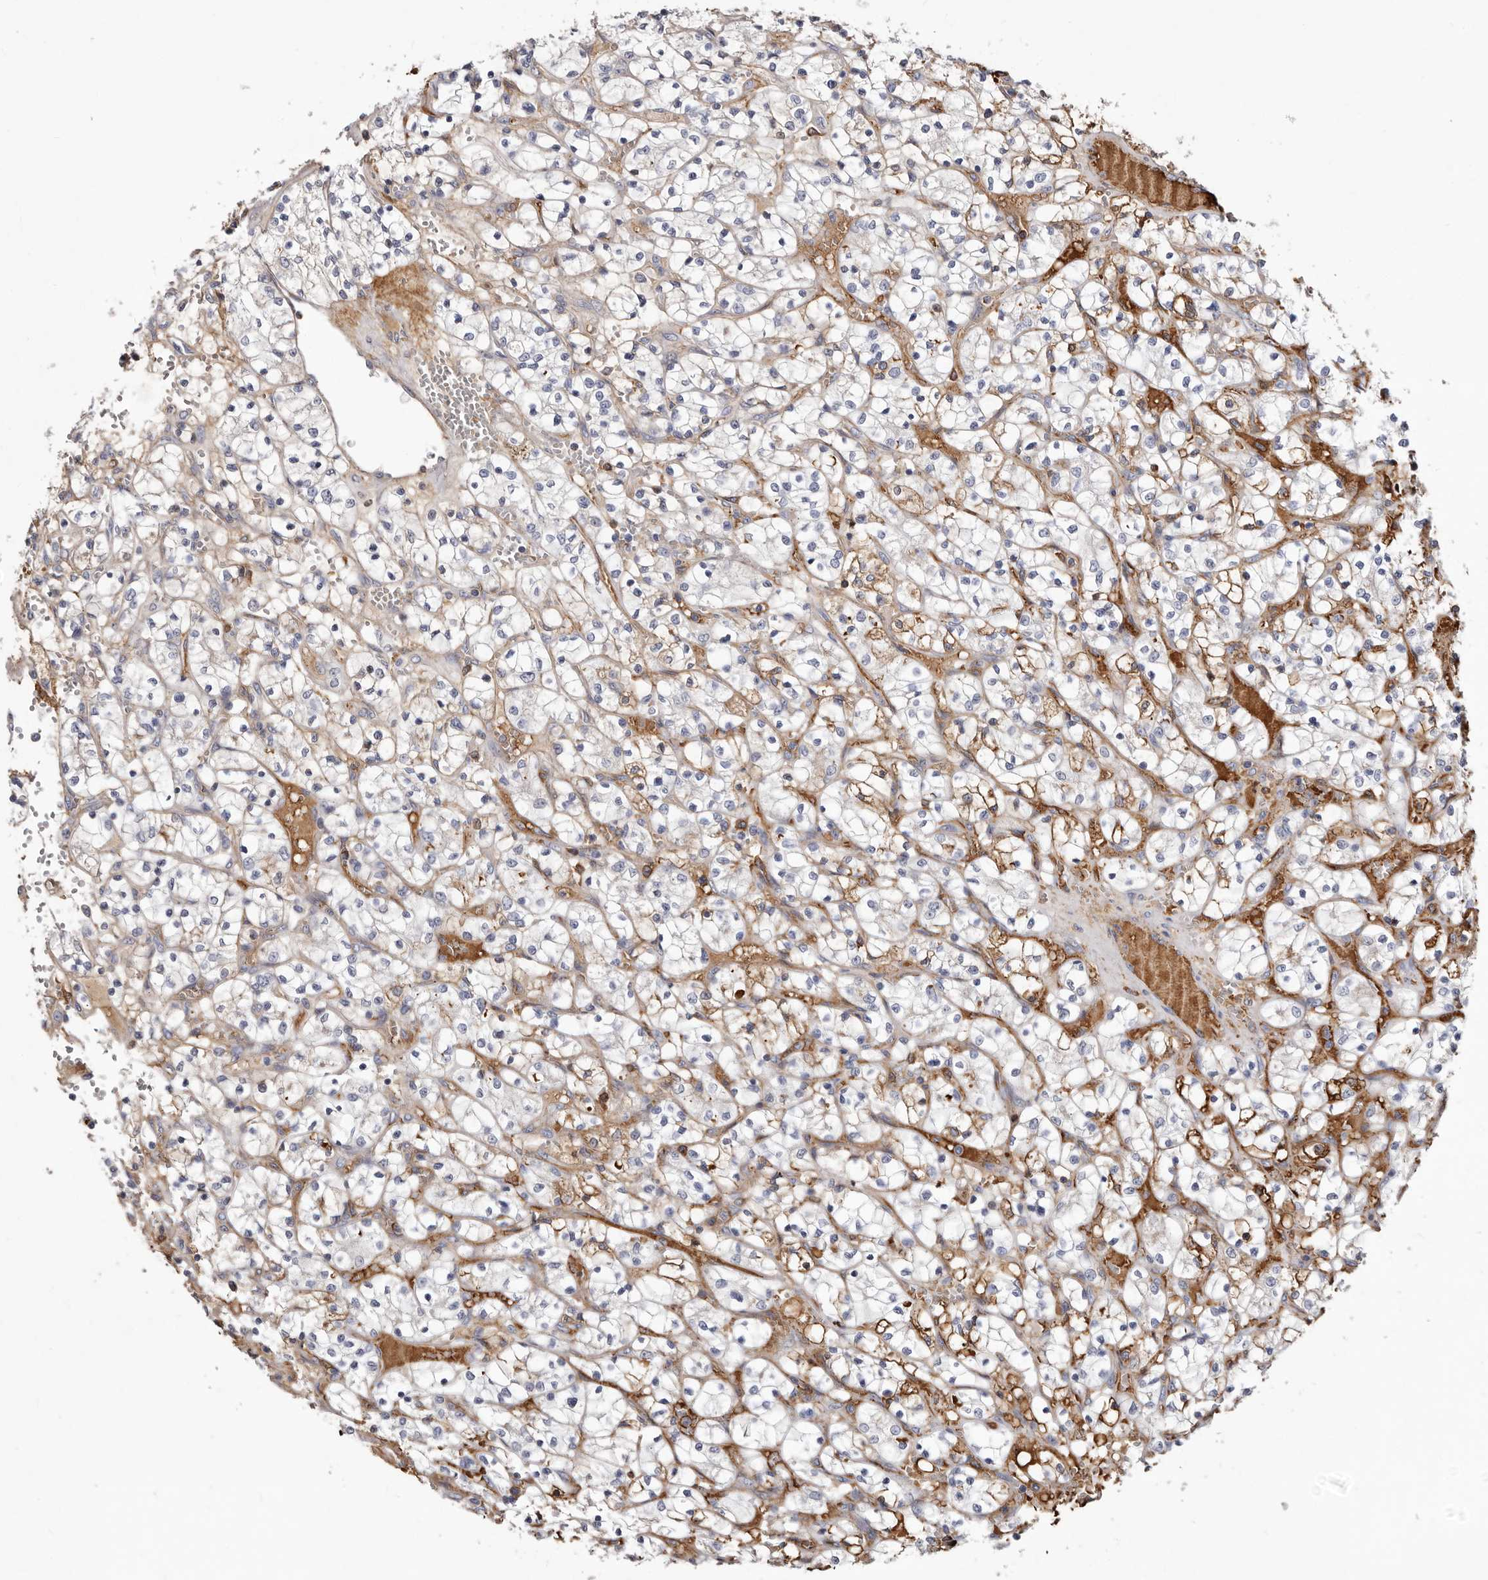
{"staining": {"intensity": "moderate", "quantity": "<25%", "location": "cytoplasmic/membranous"}, "tissue": "renal cancer", "cell_type": "Tumor cells", "image_type": "cancer", "snomed": [{"axis": "morphology", "description": "Adenocarcinoma, NOS"}, {"axis": "topography", "description": "Kidney"}], "caption": "Approximately <25% of tumor cells in human renal cancer exhibit moderate cytoplasmic/membranous protein positivity as visualized by brown immunohistochemical staining.", "gene": "NUBPL", "patient": {"sex": "female", "age": 69}}